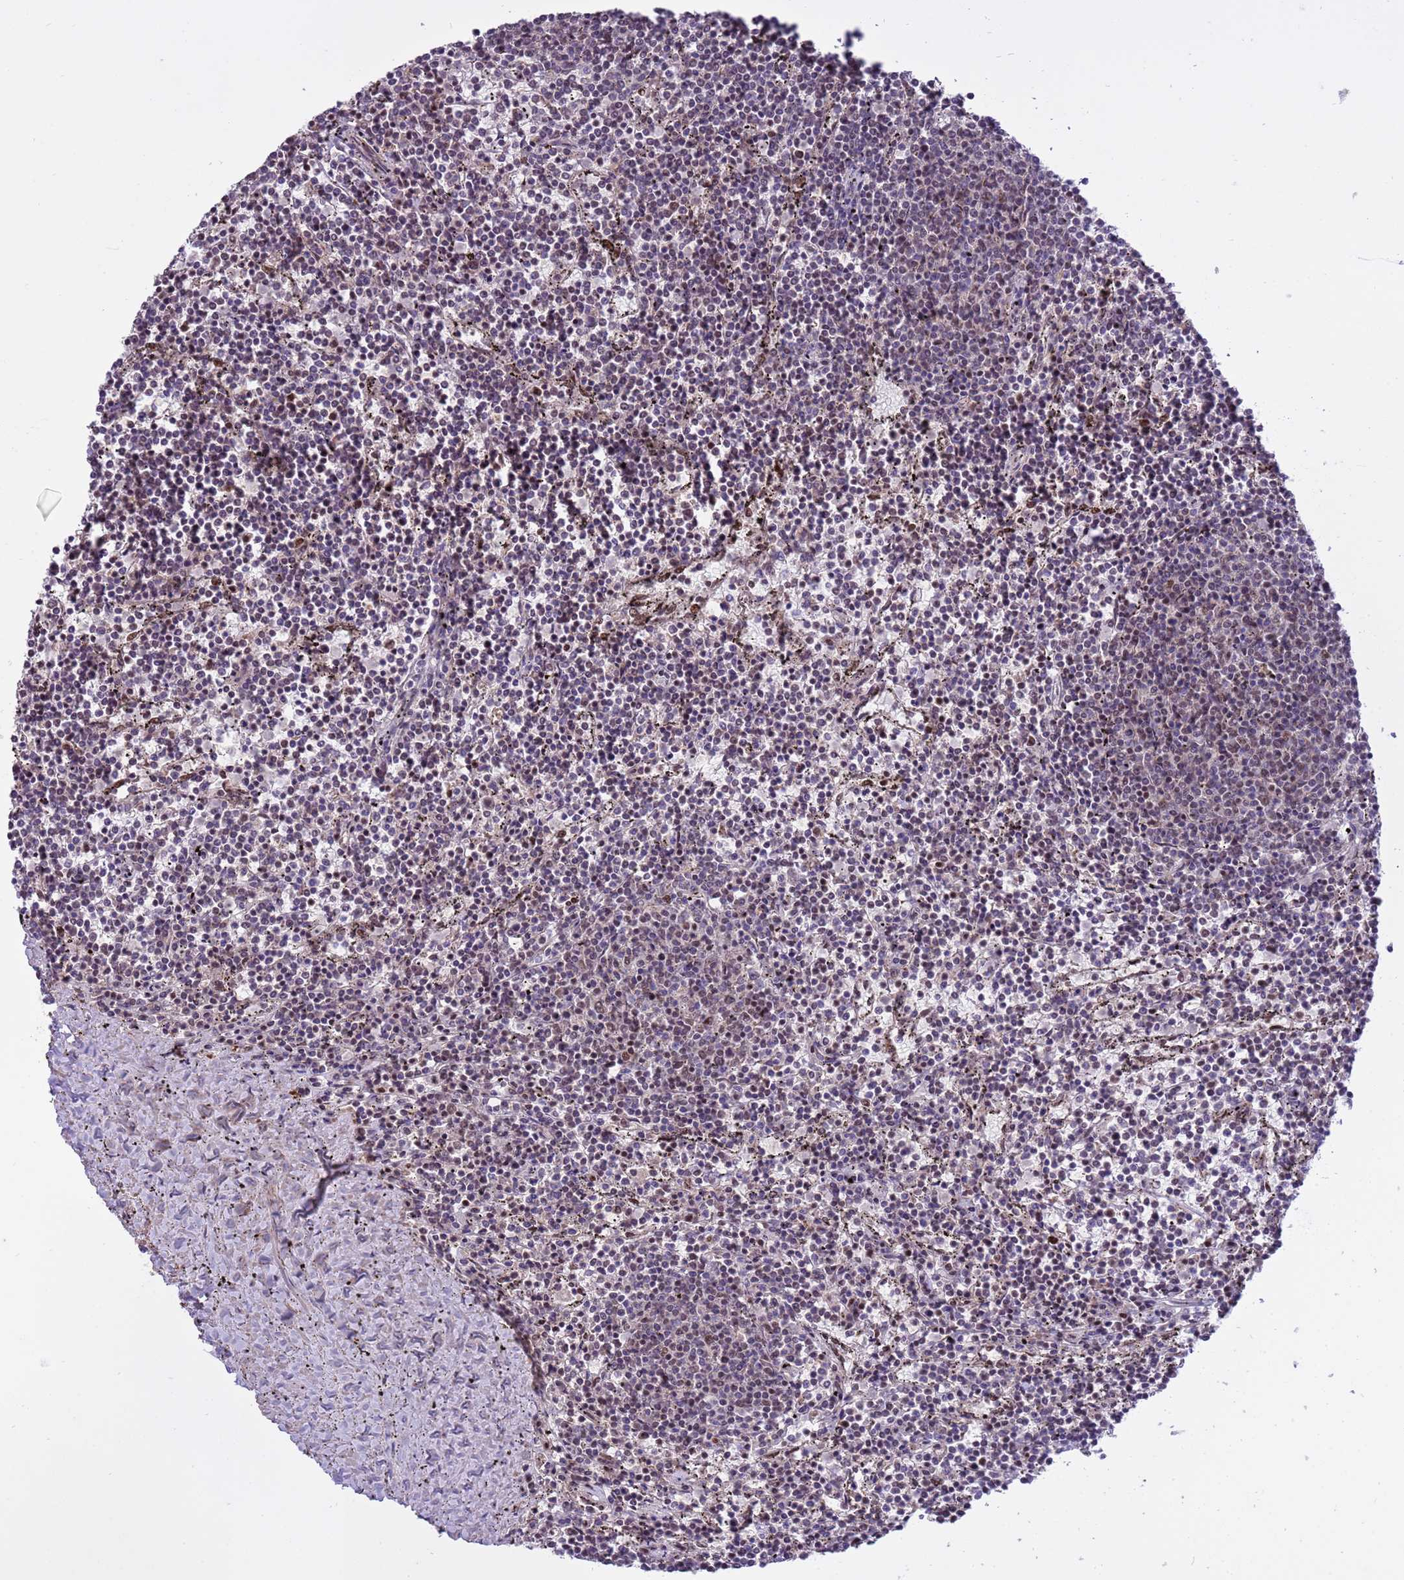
{"staining": {"intensity": "negative", "quantity": "none", "location": "none"}, "tissue": "lymphoma", "cell_type": "Tumor cells", "image_type": "cancer", "snomed": [{"axis": "morphology", "description": "Malignant lymphoma, non-Hodgkin's type, Low grade"}, {"axis": "topography", "description": "Spleen"}], "caption": "The photomicrograph demonstrates no significant staining in tumor cells of malignant lymphoma, non-Hodgkin's type (low-grade).", "gene": "PPM1H", "patient": {"sex": "female", "age": 50}}